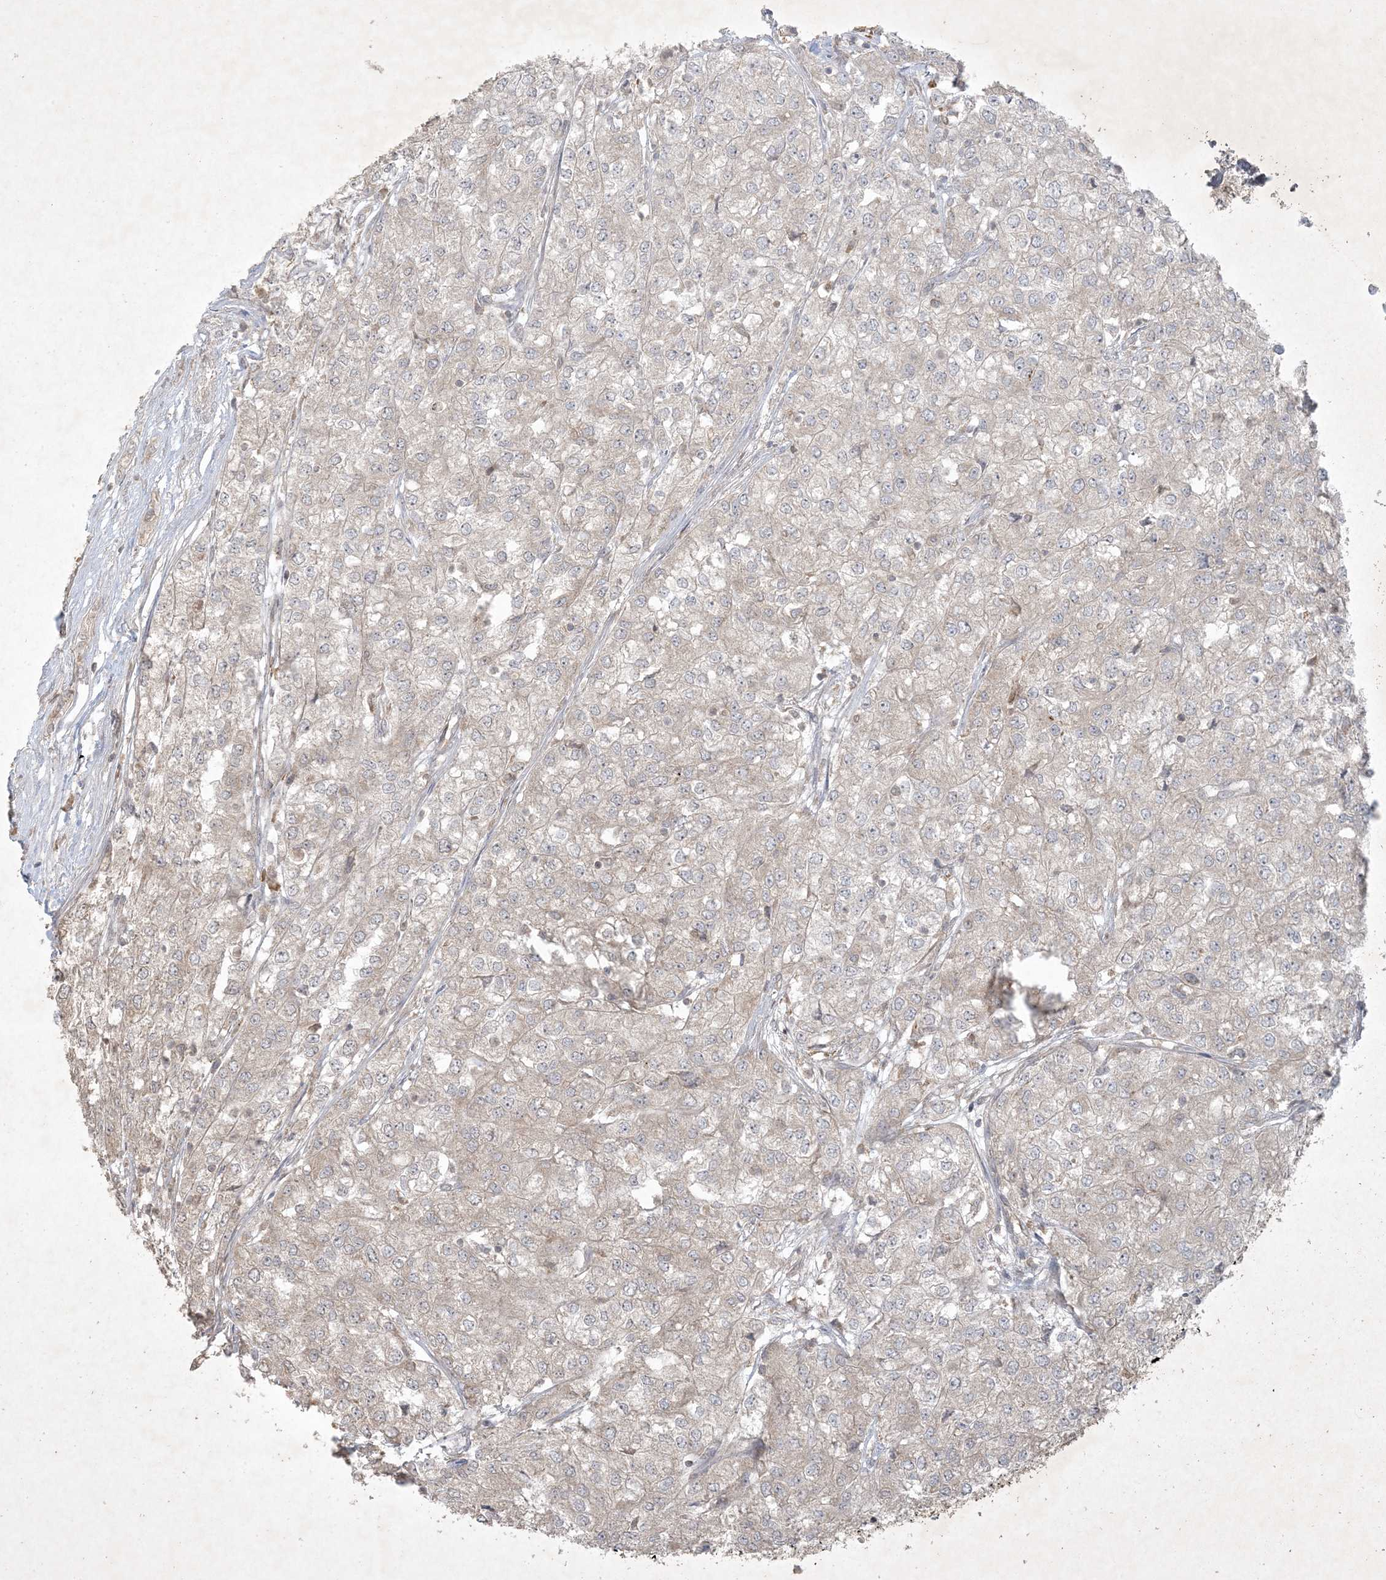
{"staining": {"intensity": "negative", "quantity": "none", "location": "none"}, "tissue": "renal cancer", "cell_type": "Tumor cells", "image_type": "cancer", "snomed": [{"axis": "morphology", "description": "Adenocarcinoma, NOS"}, {"axis": "topography", "description": "Kidney"}], "caption": "DAB immunohistochemical staining of human renal adenocarcinoma reveals no significant staining in tumor cells.", "gene": "NRBP2", "patient": {"sex": "female", "age": 54}}